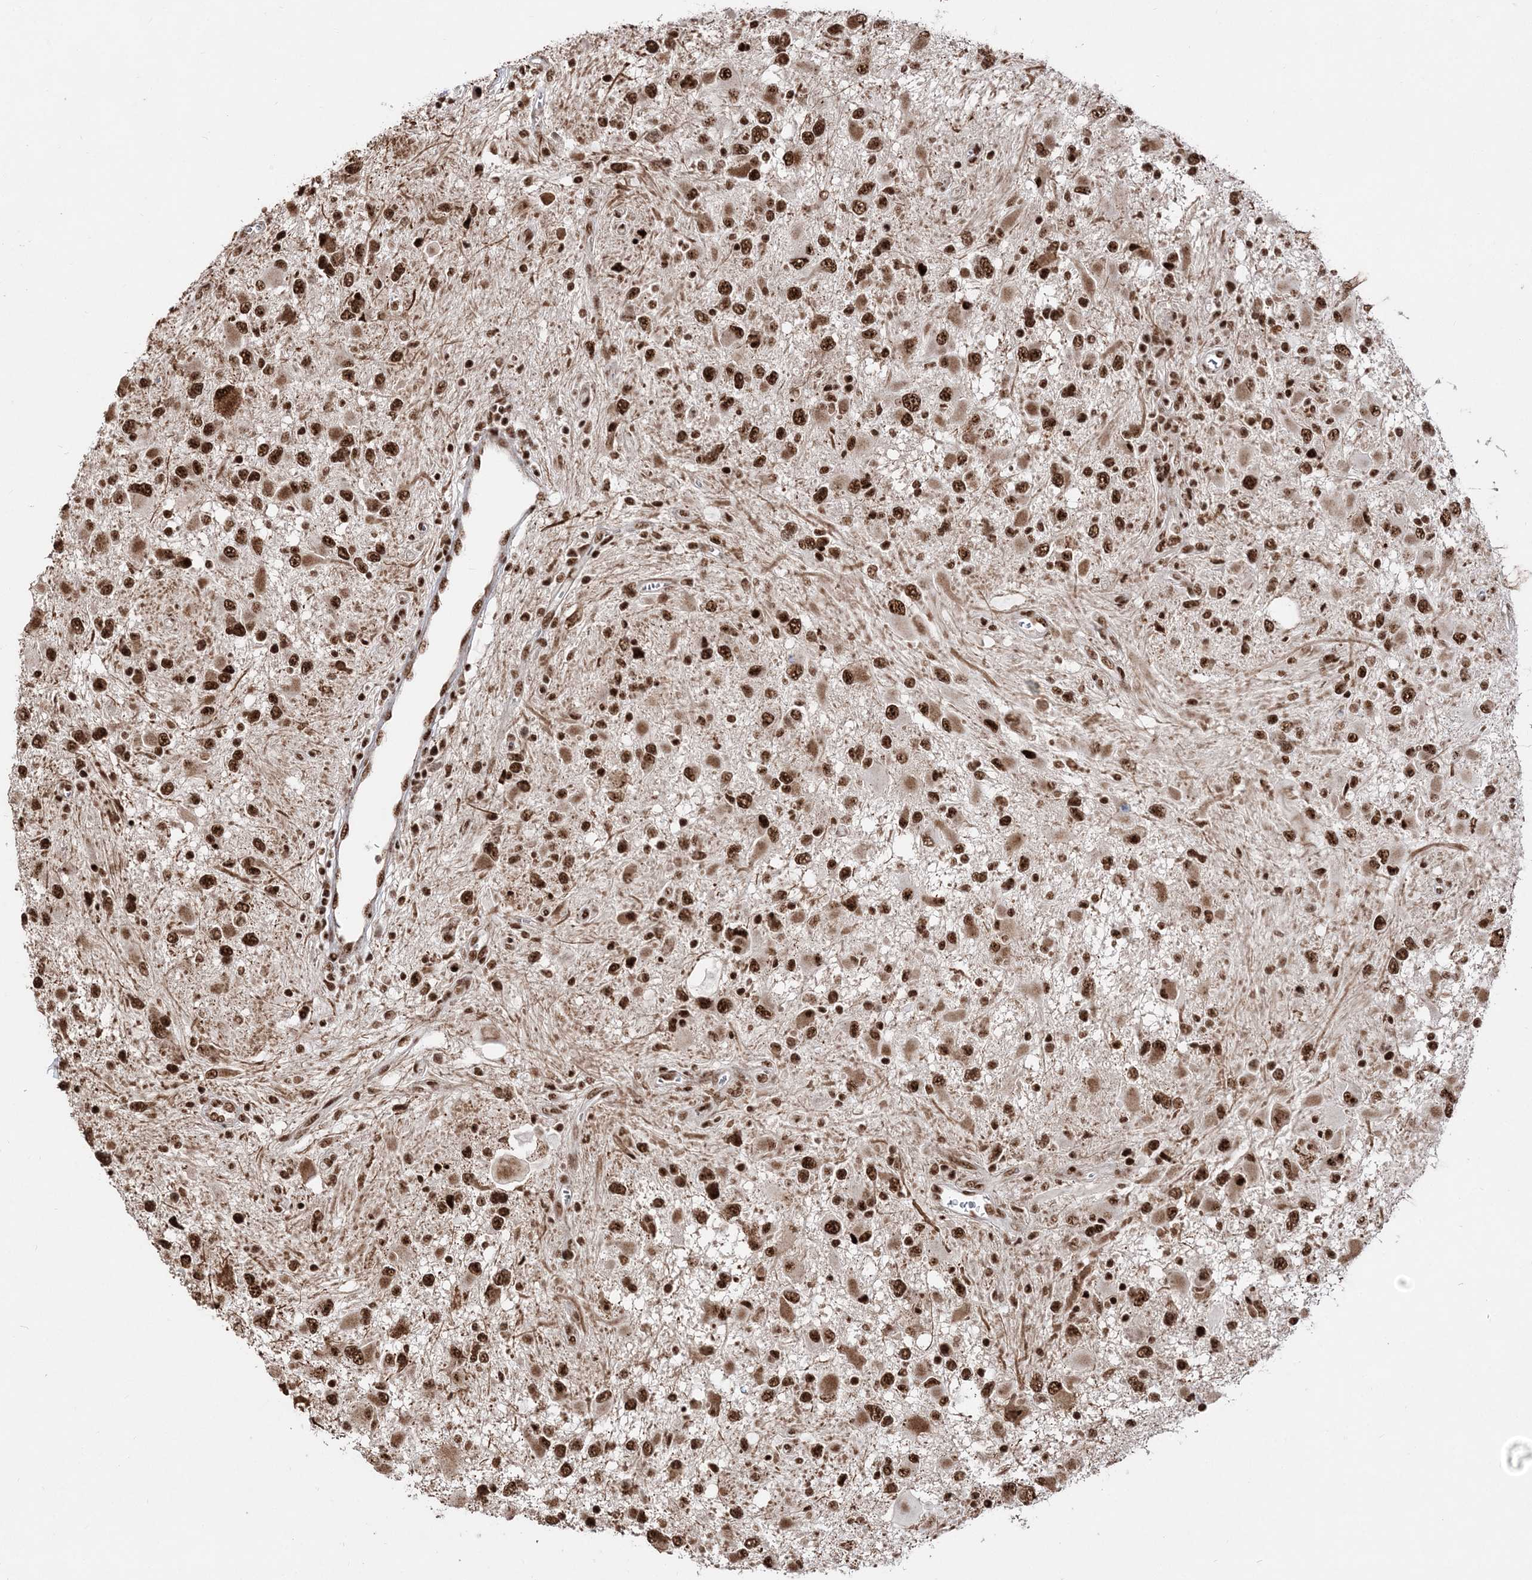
{"staining": {"intensity": "strong", "quantity": ">75%", "location": "nuclear"}, "tissue": "glioma", "cell_type": "Tumor cells", "image_type": "cancer", "snomed": [{"axis": "morphology", "description": "Glioma, malignant, High grade"}, {"axis": "topography", "description": "Brain"}], "caption": "High-power microscopy captured an IHC histopathology image of high-grade glioma (malignant), revealing strong nuclear expression in about >75% of tumor cells.", "gene": "RBM17", "patient": {"sex": "male", "age": 53}}